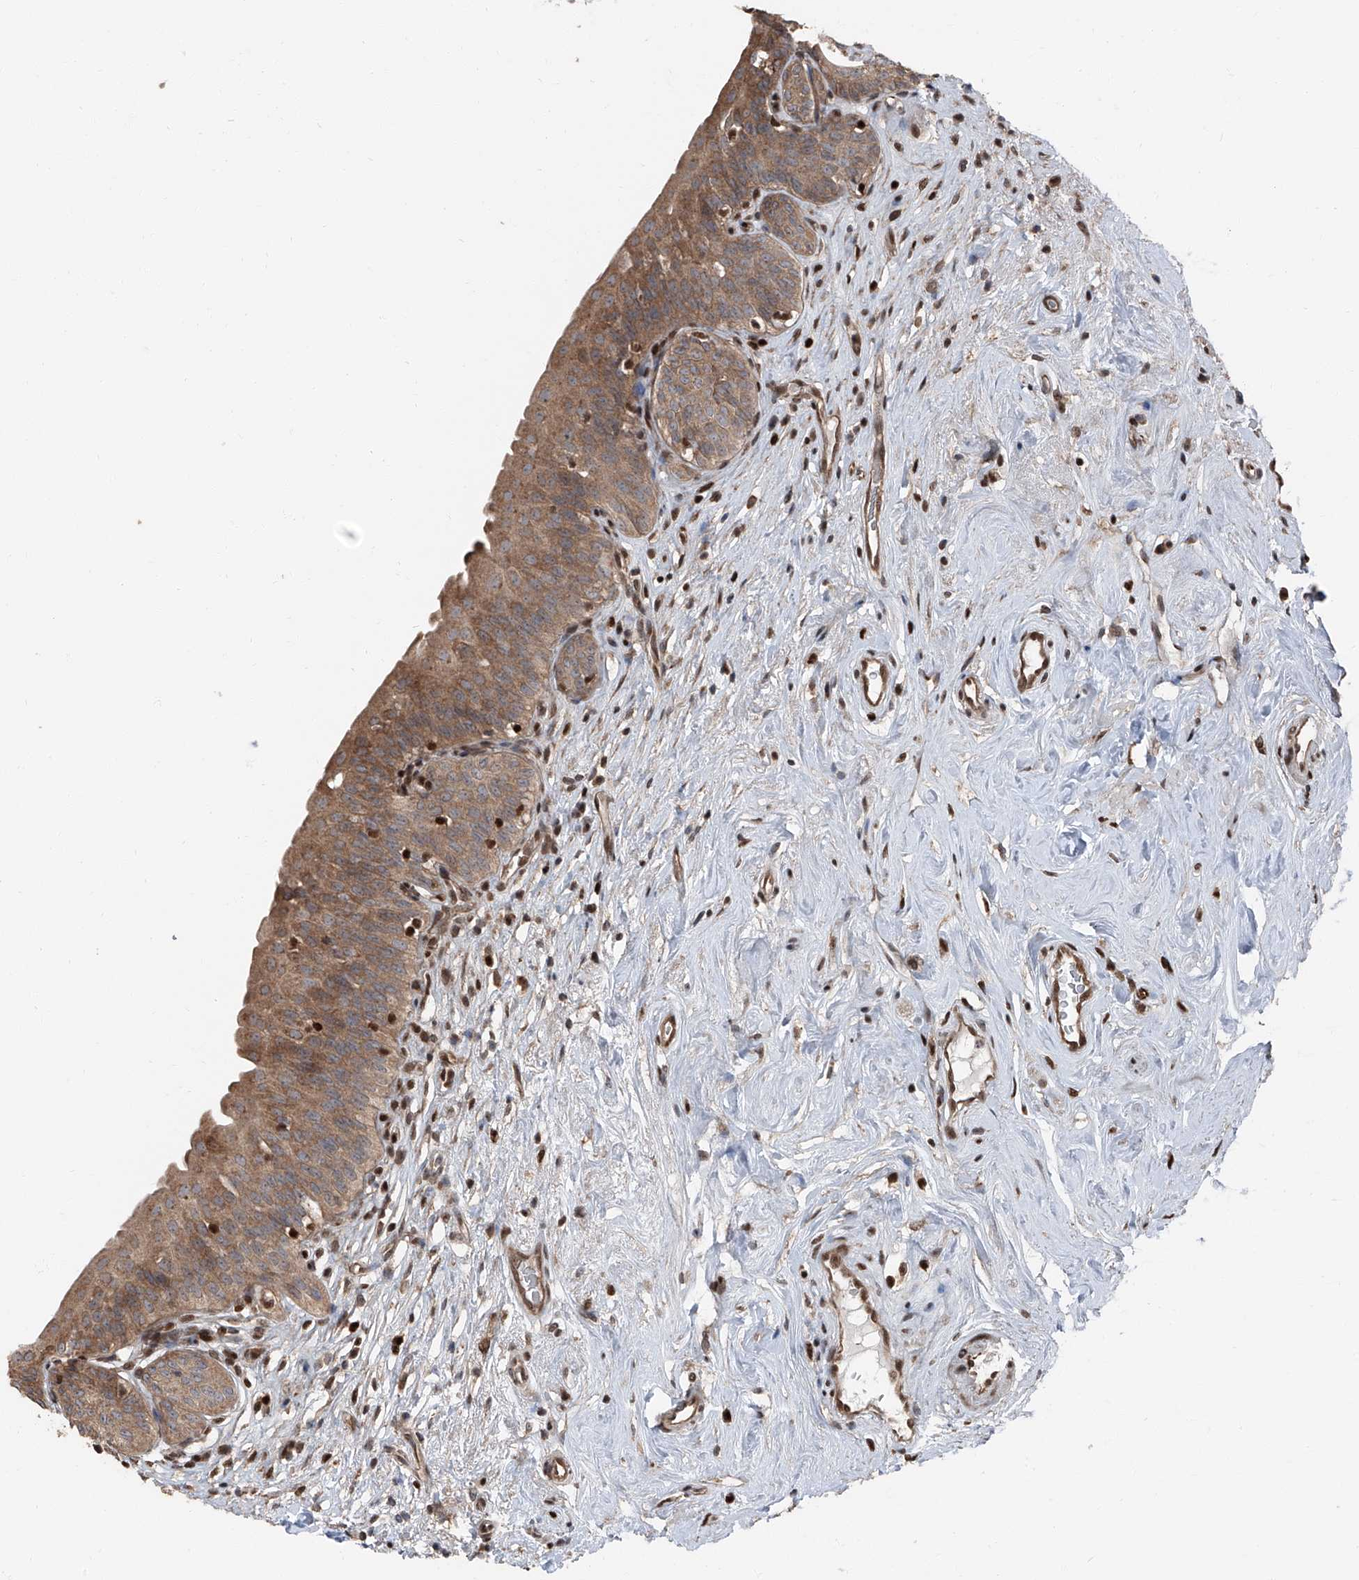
{"staining": {"intensity": "strong", "quantity": "25%-75%", "location": "cytoplasmic/membranous,nuclear"}, "tissue": "urinary bladder", "cell_type": "Urothelial cells", "image_type": "normal", "snomed": [{"axis": "morphology", "description": "Normal tissue, NOS"}, {"axis": "topography", "description": "Urinary bladder"}], "caption": "Urinary bladder stained with a brown dye demonstrates strong cytoplasmic/membranous,nuclear positive staining in about 25%-75% of urothelial cells.", "gene": "FKBP5", "patient": {"sex": "male", "age": 83}}